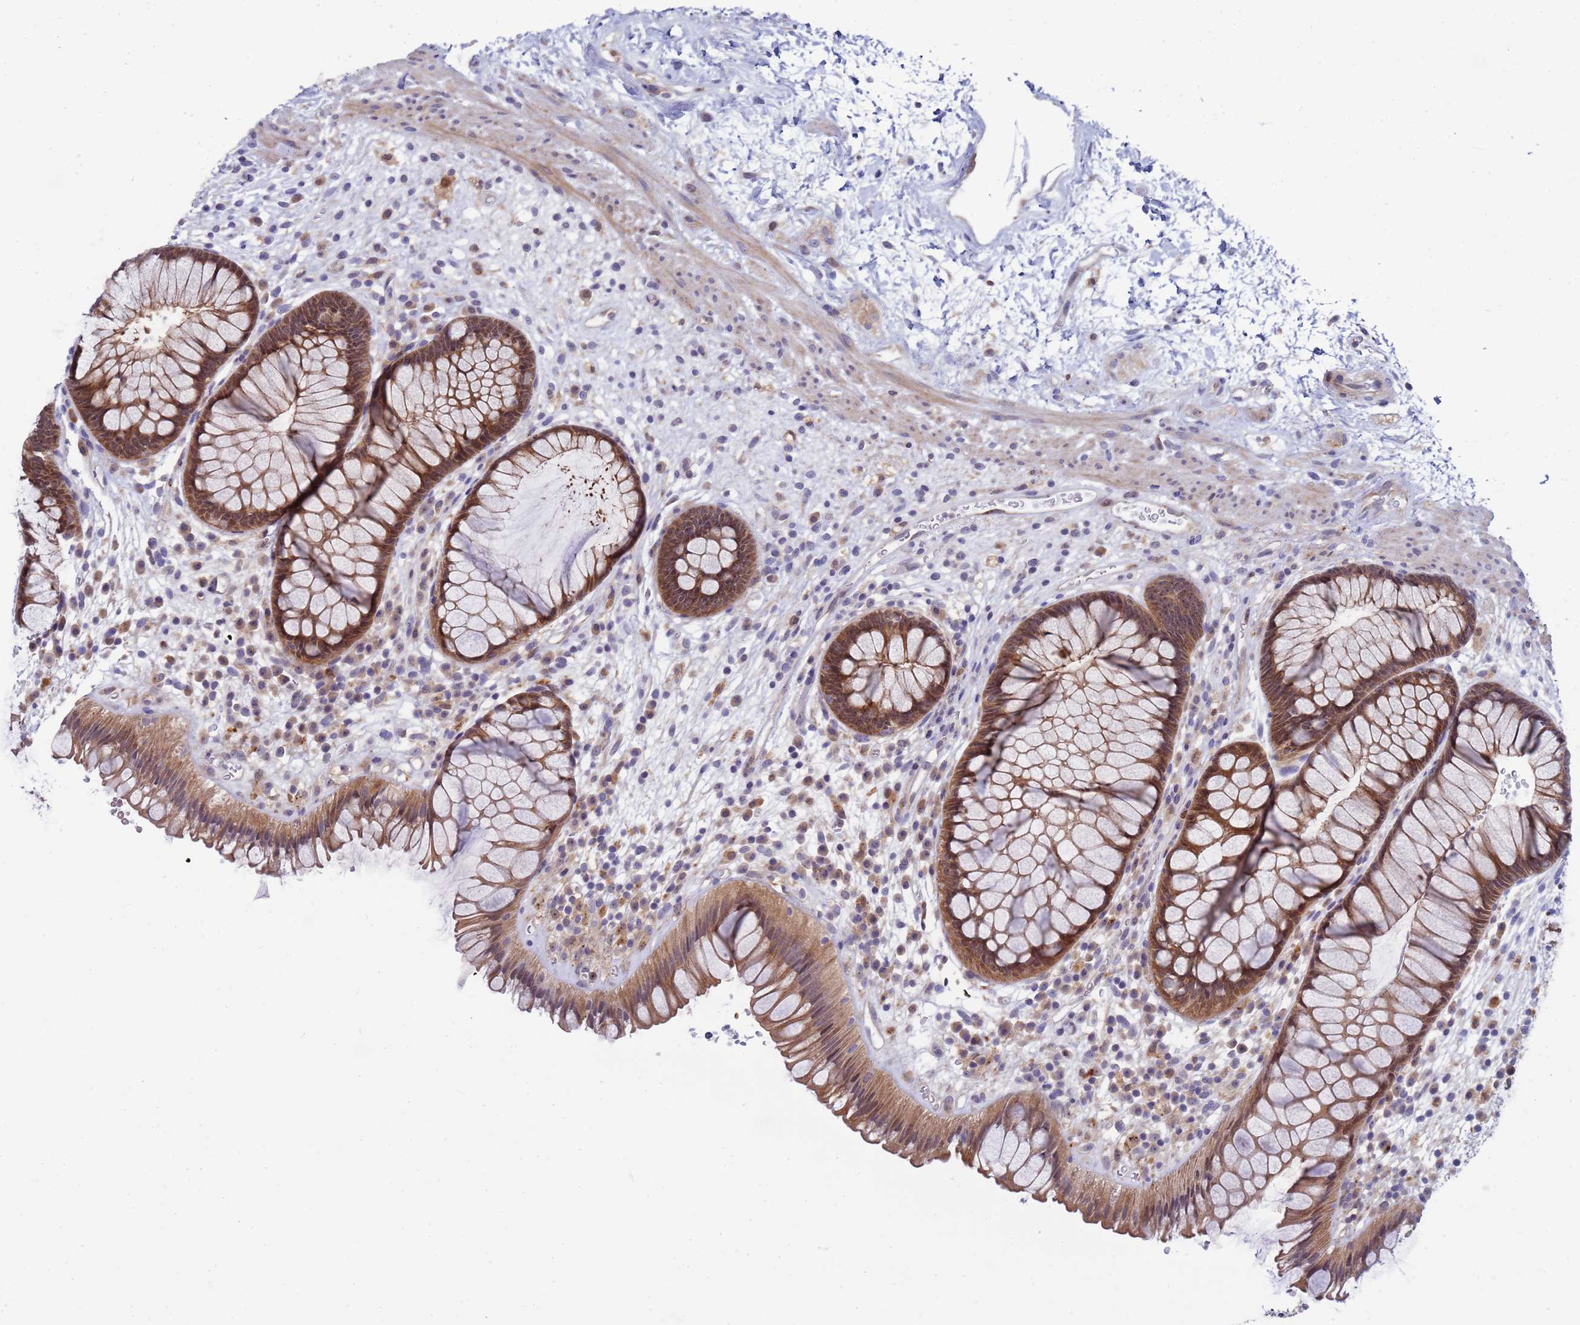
{"staining": {"intensity": "moderate", "quantity": ">75%", "location": "cytoplasmic/membranous,nuclear"}, "tissue": "rectum", "cell_type": "Glandular cells", "image_type": "normal", "snomed": [{"axis": "morphology", "description": "Normal tissue, NOS"}, {"axis": "topography", "description": "Rectum"}], "caption": "Immunohistochemical staining of benign rectum demonstrates medium levels of moderate cytoplasmic/membranous,nuclear positivity in approximately >75% of glandular cells. The staining was performed using DAB (3,3'-diaminobenzidine), with brown indicating positive protein expression. Nuclei are stained blue with hematoxylin.", "gene": "ENOSF1", "patient": {"sex": "male", "age": 51}}